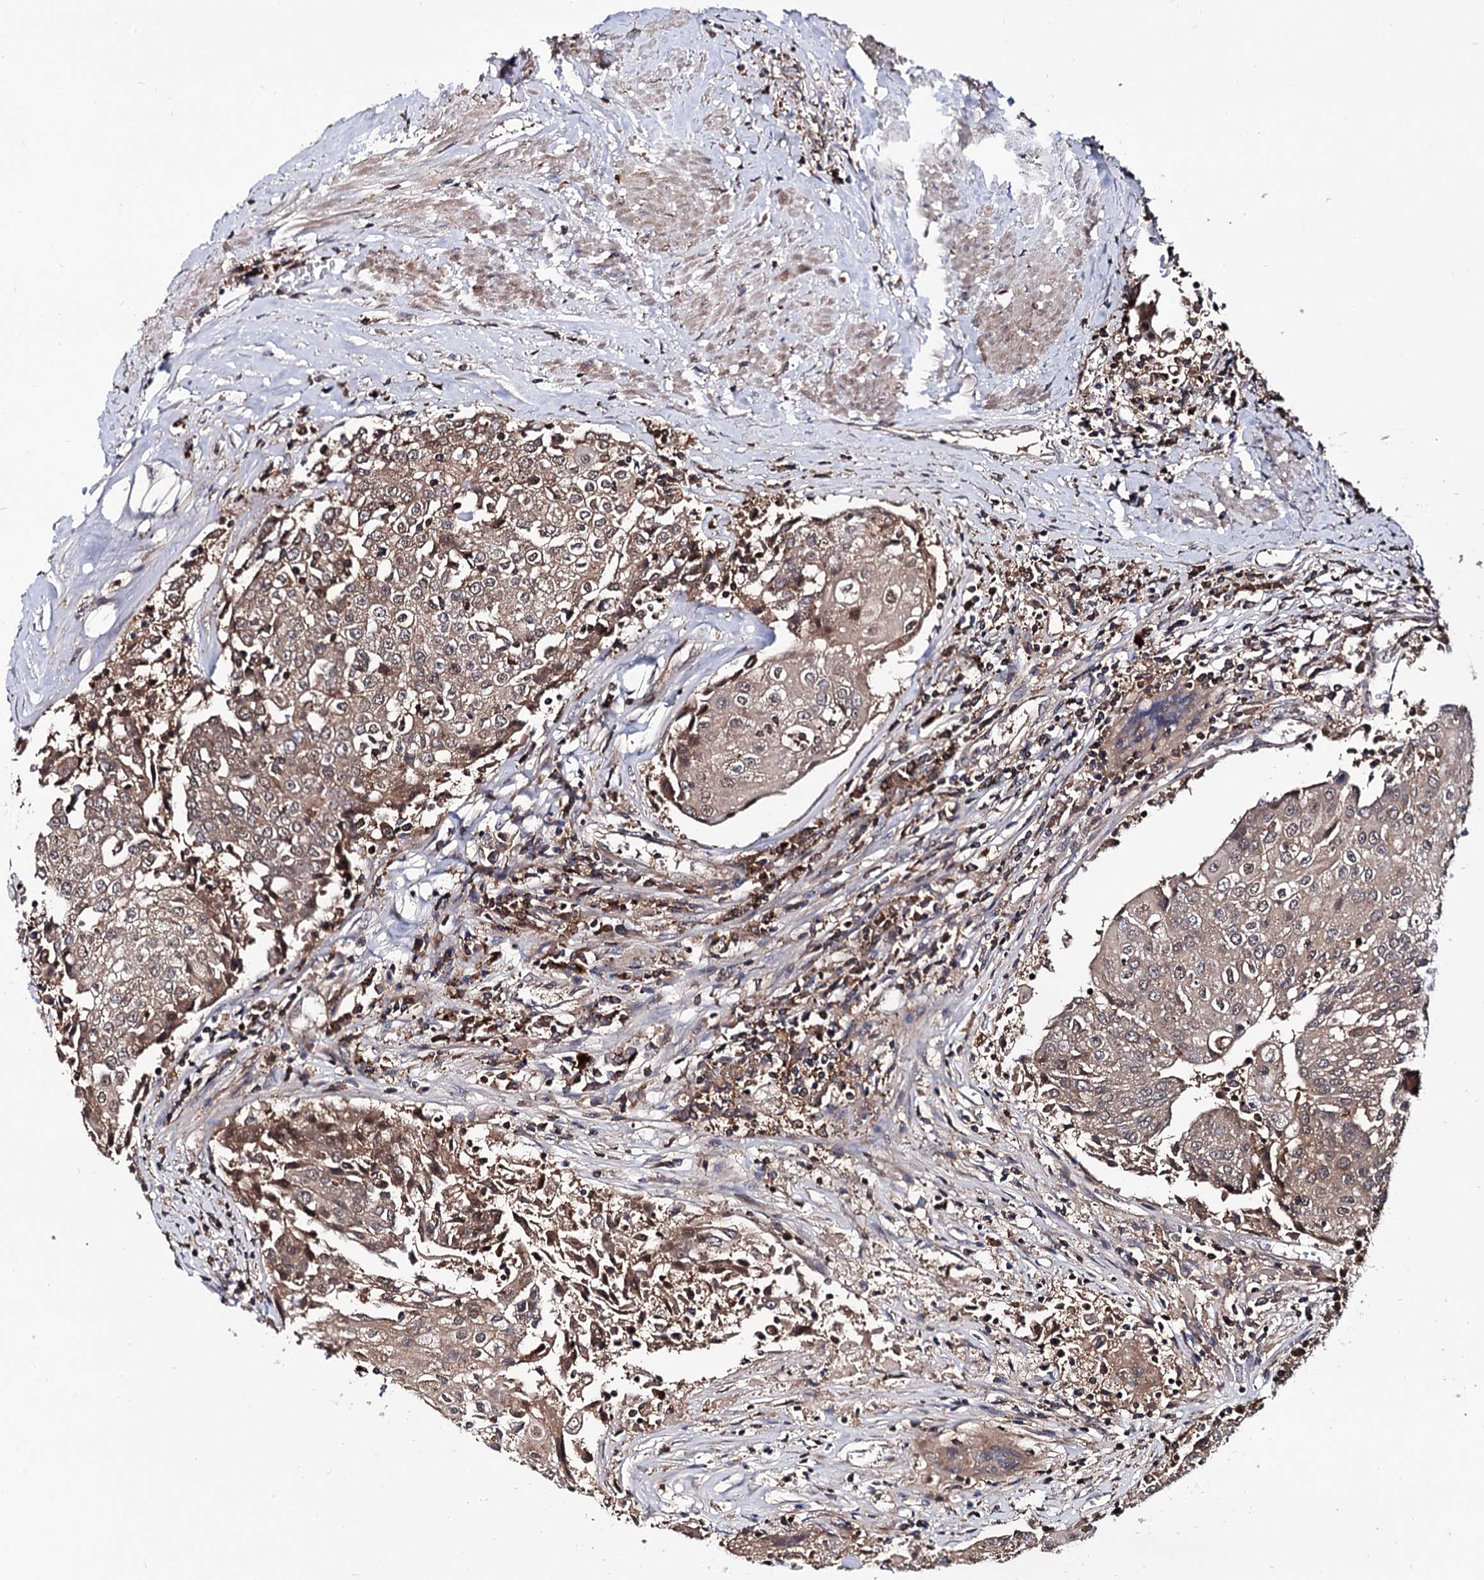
{"staining": {"intensity": "moderate", "quantity": ">75%", "location": "cytoplasmic/membranous,nuclear"}, "tissue": "urothelial cancer", "cell_type": "Tumor cells", "image_type": "cancer", "snomed": [{"axis": "morphology", "description": "Urothelial carcinoma, High grade"}, {"axis": "topography", "description": "Urinary bladder"}], "caption": "Protein positivity by immunohistochemistry (IHC) reveals moderate cytoplasmic/membranous and nuclear expression in approximately >75% of tumor cells in urothelial cancer.", "gene": "MICAL2", "patient": {"sex": "female", "age": 85}}